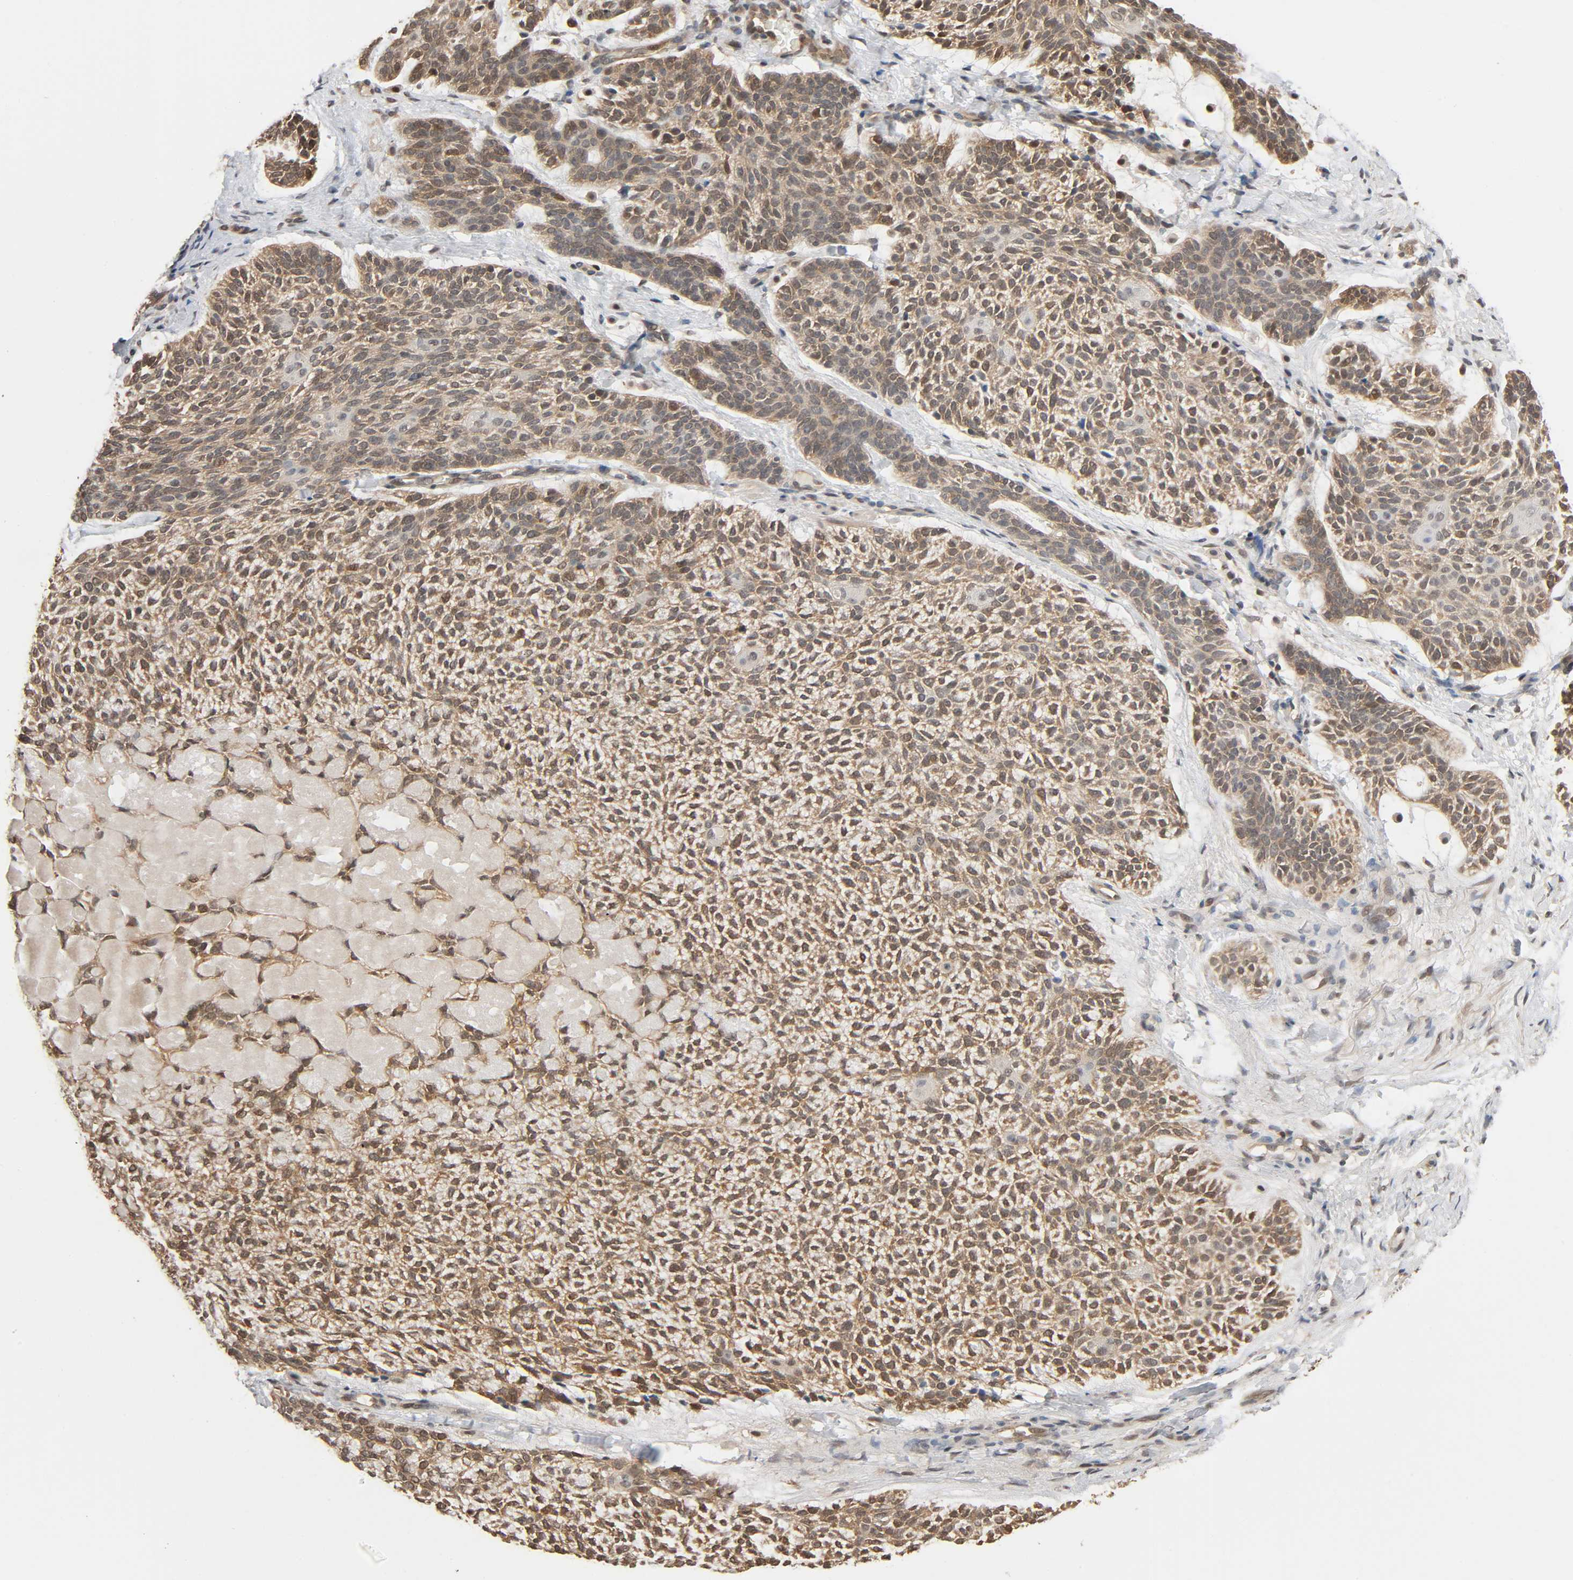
{"staining": {"intensity": "weak", "quantity": ">75%", "location": "cytoplasmic/membranous,nuclear"}, "tissue": "skin cancer", "cell_type": "Tumor cells", "image_type": "cancer", "snomed": [{"axis": "morphology", "description": "Normal tissue, NOS"}, {"axis": "morphology", "description": "Basal cell carcinoma"}, {"axis": "topography", "description": "Skin"}], "caption": "Immunohistochemical staining of human basal cell carcinoma (skin) reveals low levels of weak cytoplasmic/membranous and nuclear expression in approximately >75% of tumor cells.", "gene": "NEDD8", "patient": {"sex": "female", "age": 70}}